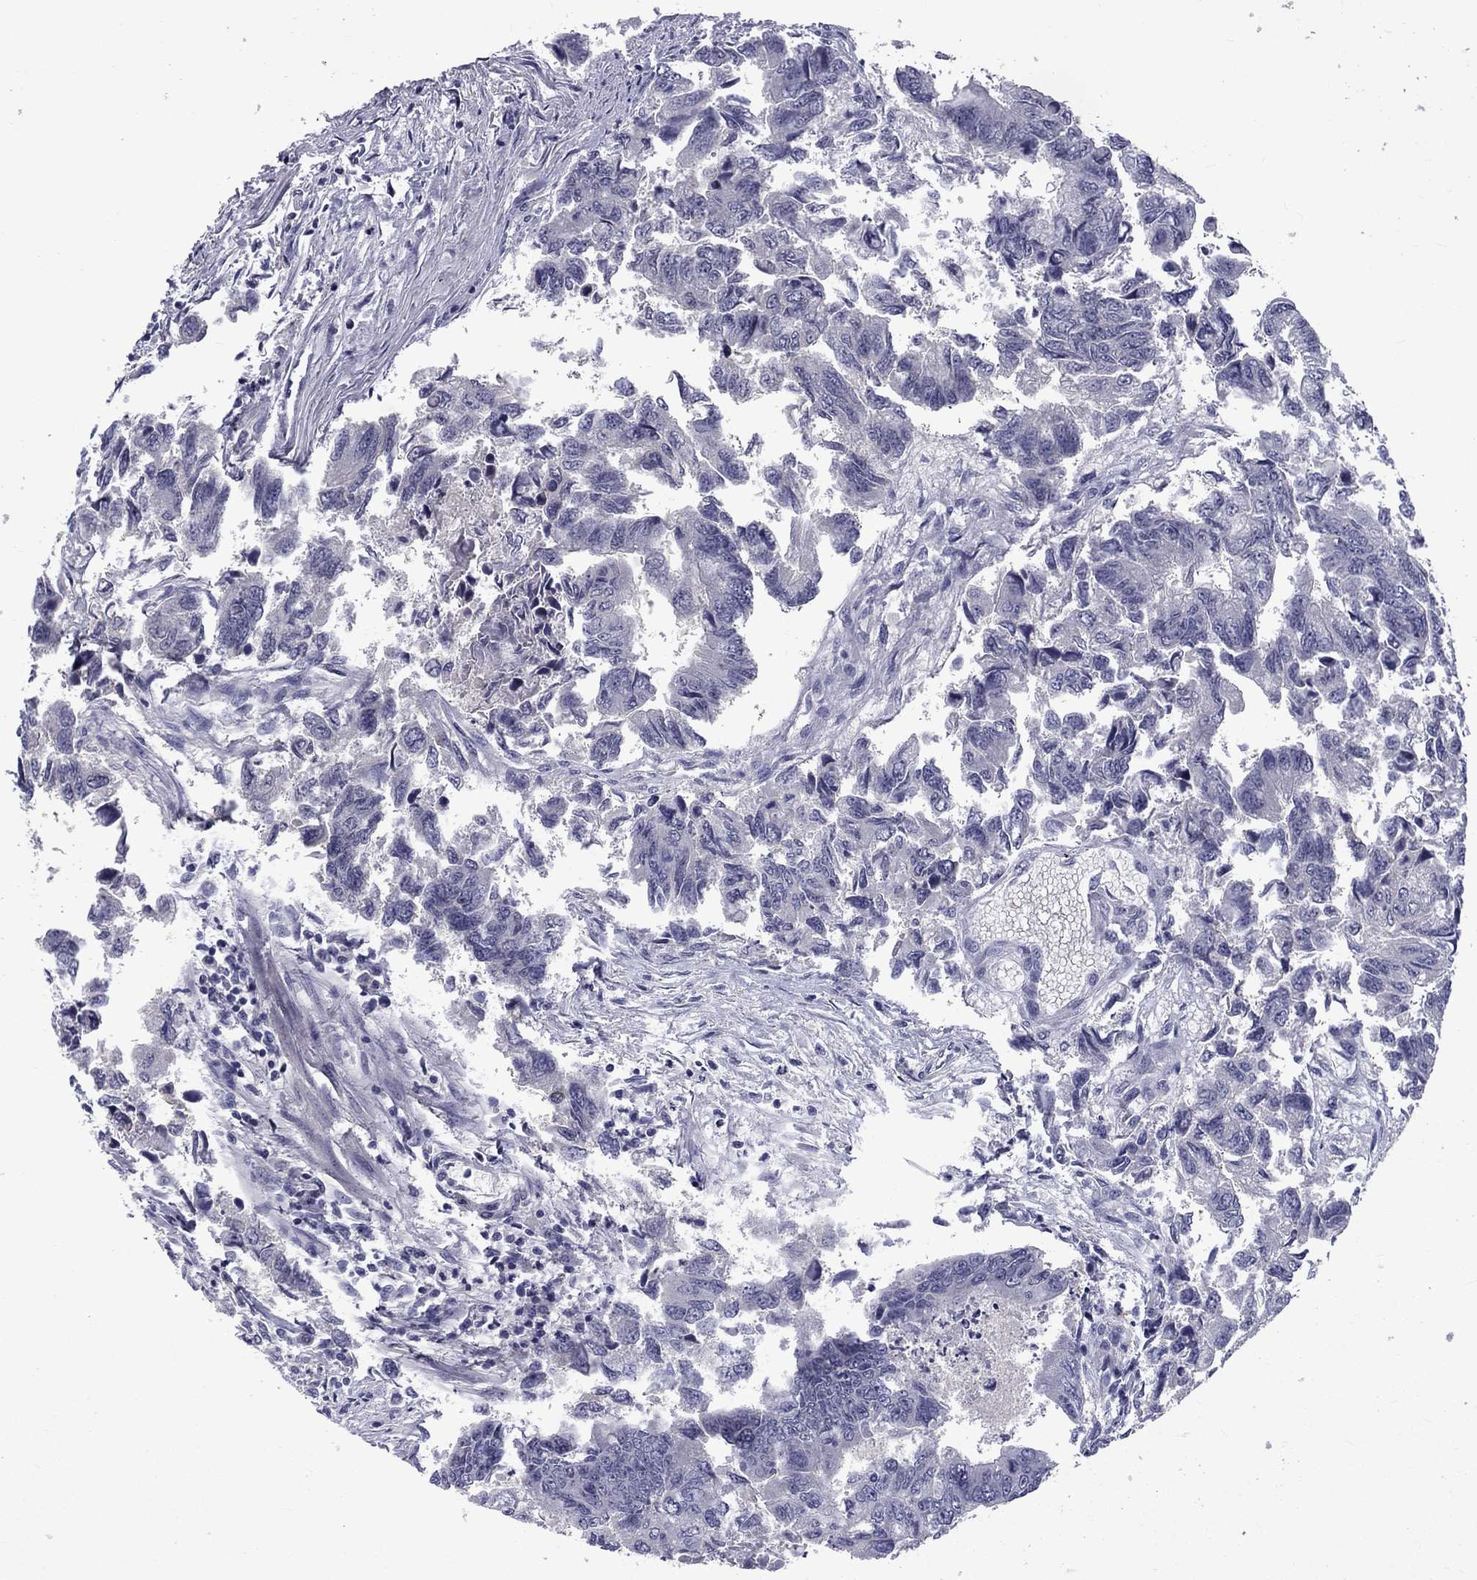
{"staining": {"intensity": "negative", "quantity": "none", "location": "none"}, "tissue": "colorectal cancer", "cell_type": "Tumor cells", "image_type": "cancer", "snomed": [{"axis": "morphology", "description": "Adenocarcinoma, NOS"}, {"axis": "topography", "description": "Colon"}], "caption": "A photomicrograph of colorectal cancer (adenocarcinoma) stained for a protein displays no brown staining in tumor cells. (DAB immunohistochemistry visualized using brightfield microscopy, high magnification).", "gene": "SNTA1", "patient": {"sex": "female", "age": 65}}